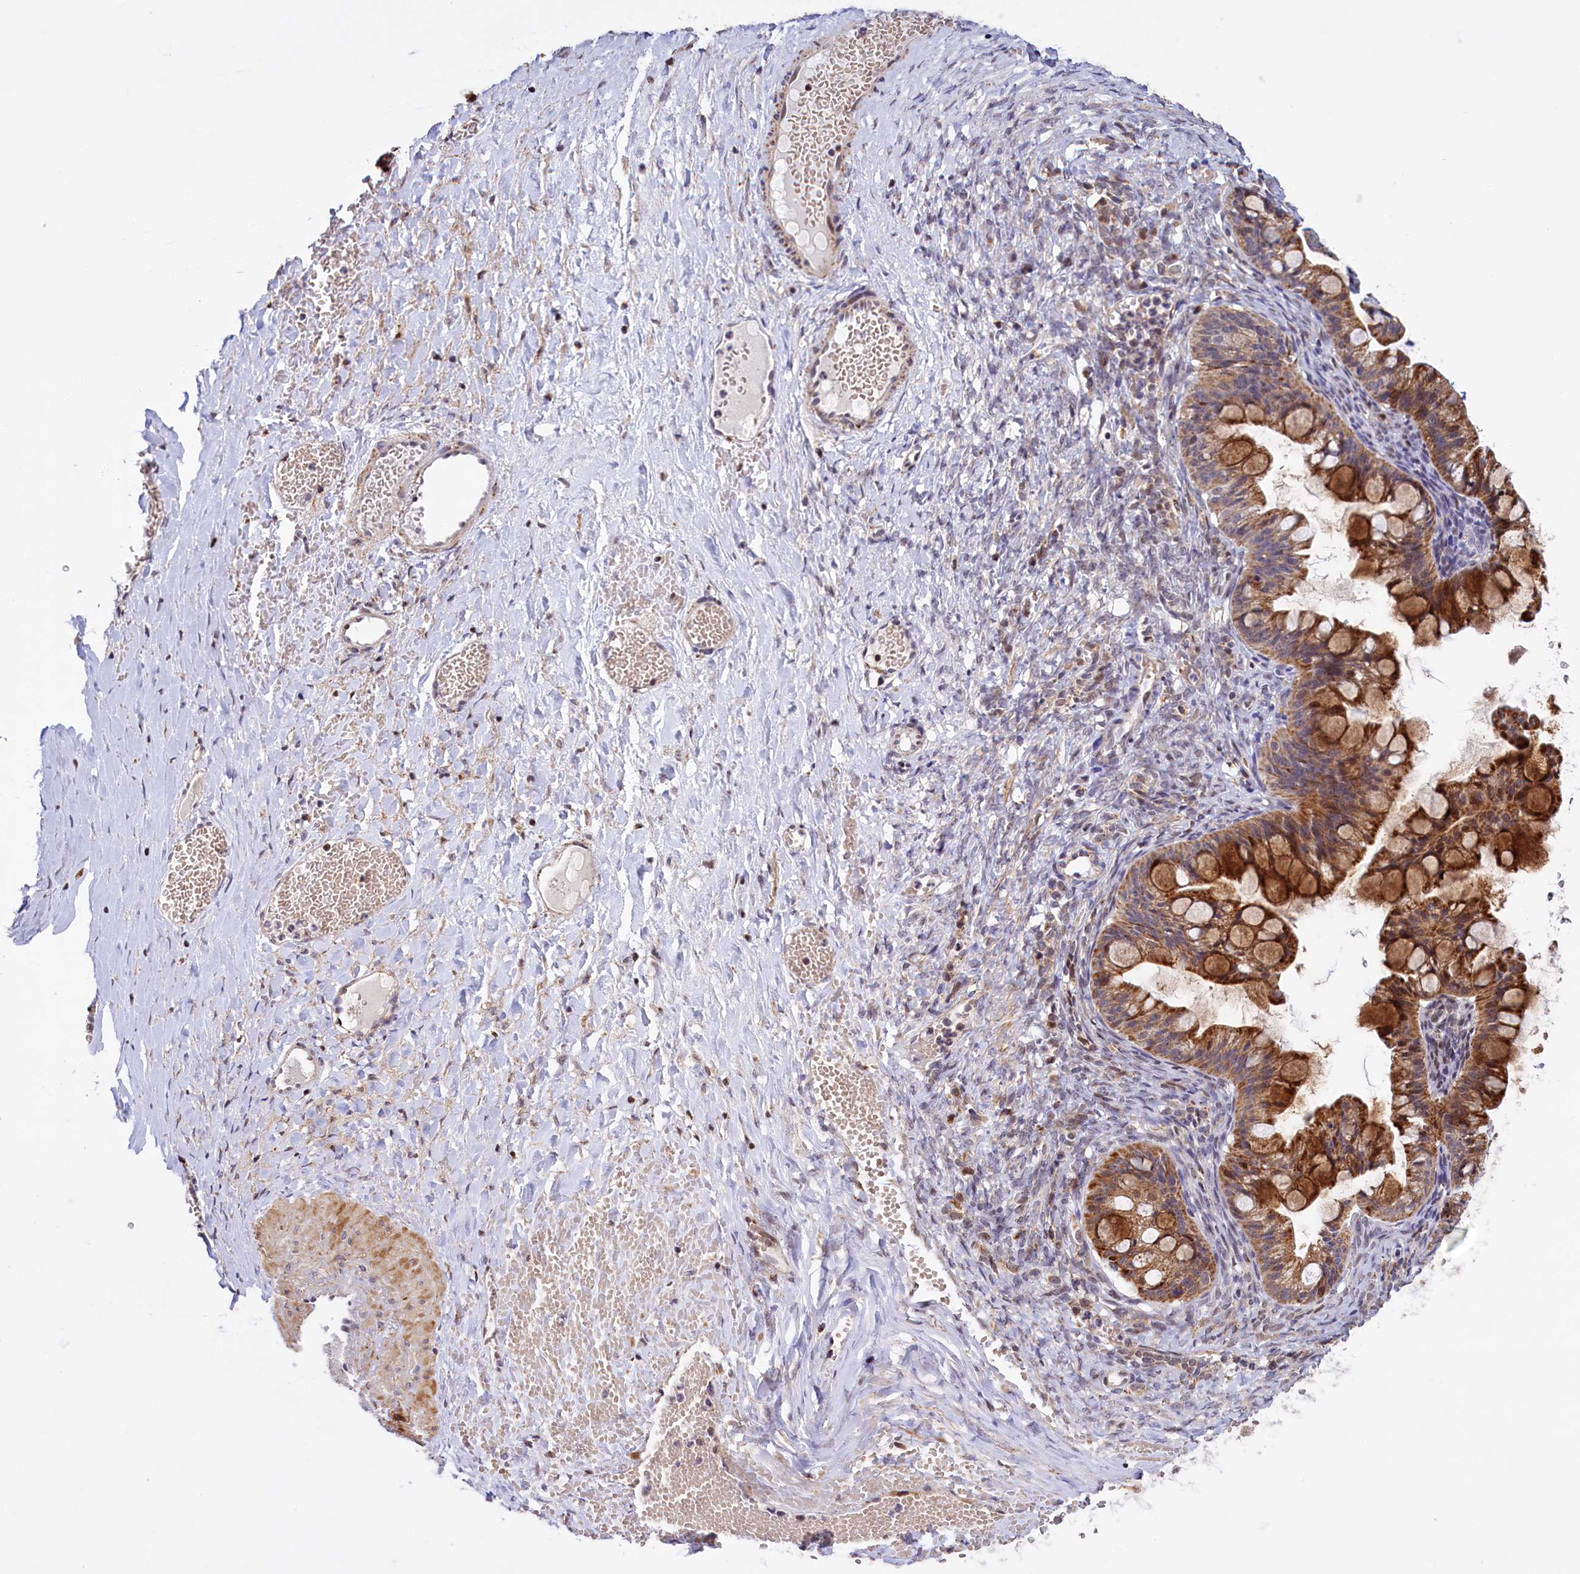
{"staining": {"intensity": "strong", "quantity": ">75%", "location": "cytoplasmic/membranous"}, "tissue": "ovarian cancer", "cell_type": "Tumor cells", "image_type": "cancer", "snomed": [{"axis": "morphology", "description": "Cystadenocarcinoma, mucinous, NOS"}, {"axis": "topography", "description": "Ovary"}], "caption": "Brown immunohistochemical staining in human mucinous cystadenocarcinoma (ovarian) exhibits strong cytoplasmic/membranous positivity in approximately >75% of tumor cells.", "gene": "DYNC2H1", "patient": {"sex": "female", "age": 73}}